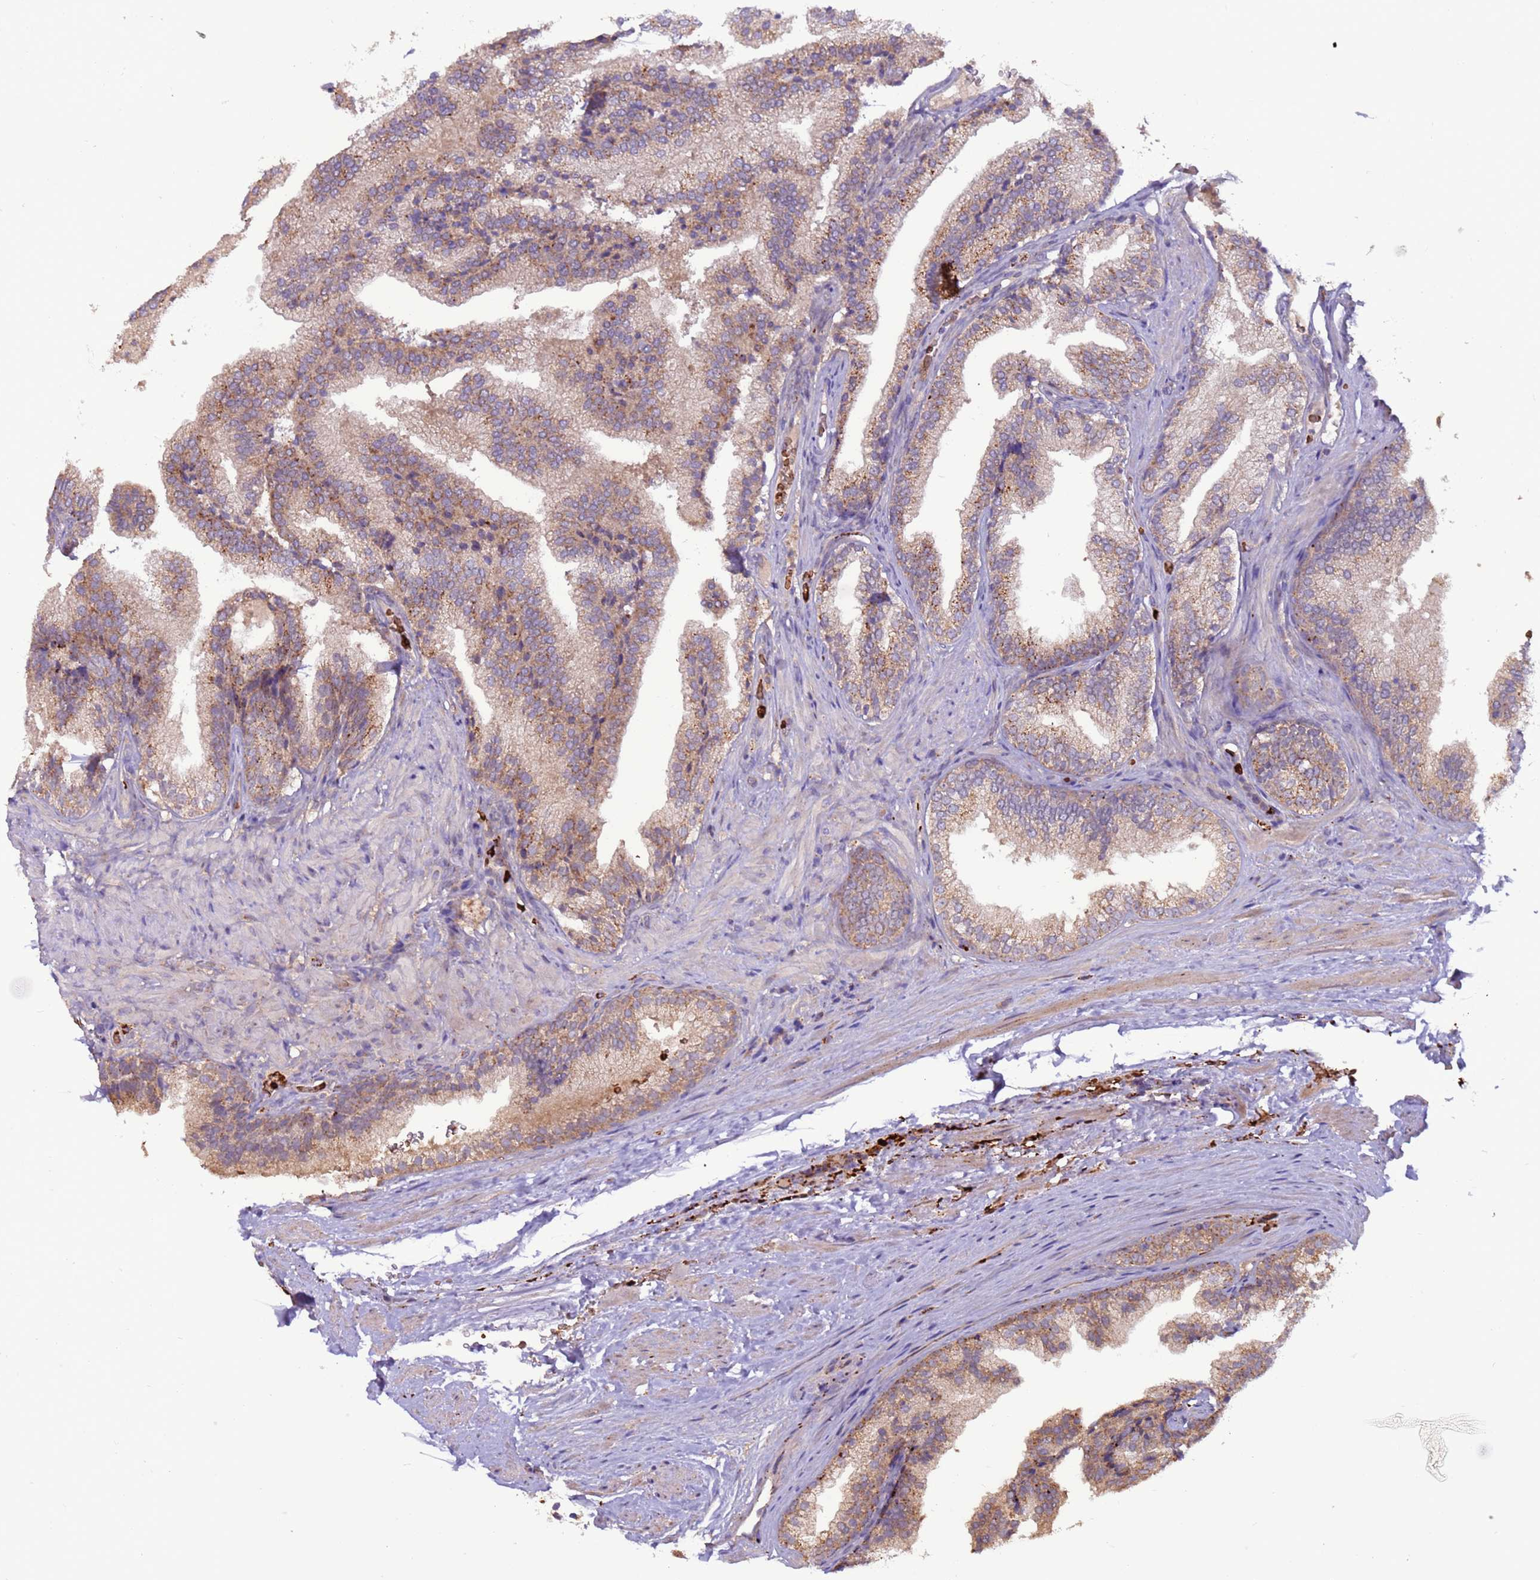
{"staining": {"intensity": "moderate", "quantity": "25%-75%", "location": "cytoplasmic/membranous"}, "tissue": "prostate", "cell_type": "Glandular cells", "image_type": "normal", "snomed": [{"axis": "morphology", "description": "Normal tissue, NOS"}, {"axis": "topography", "description": "Prostate"}], "caption": "High-power microscopy captured an IHC photomicrograph of unremarkable prostate, revealing moderate cytoplasmic/membranous expression in approximately 25%-75% of glandular cells.", "gene": "VPS36", "patient": {"sex": "male", "age": 76}}